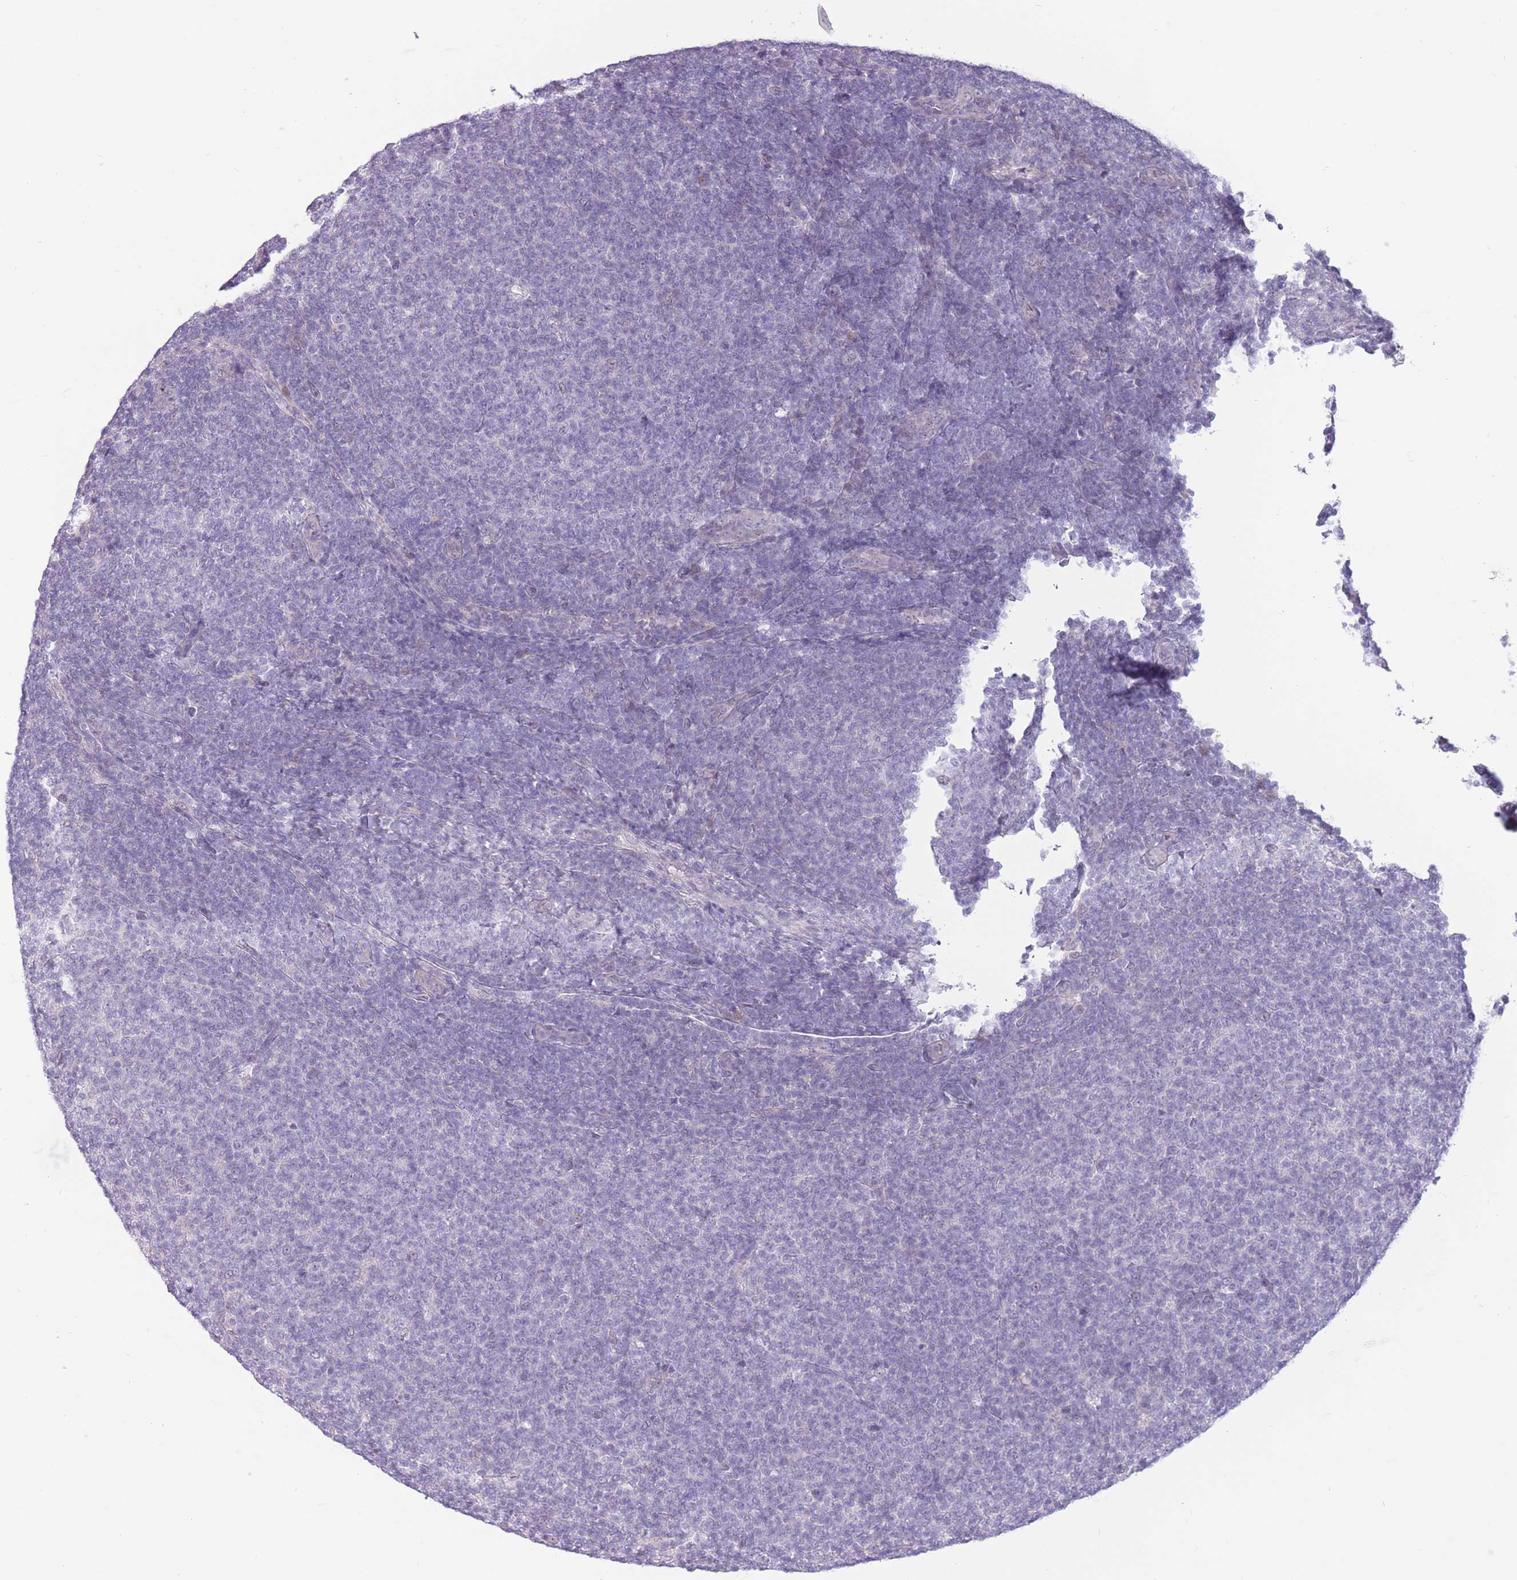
{"staining": {"intensity": "negative", "quantity": "none", "location": "none"}, "tissue": "lymphoma", "cell_type": "Tumor cells", "image_type": "cancer", "snomed": [{"axis": "morphology", "description": "Malignant lymphoma, non-Hodgkin's type, Low grade"}, {"axis": "topography", "description": "Lymph node"}], "caption": "The photomicrograph displays no staining of tumor cells in lymphoma.", "gene": "WDR70", "patient": {"sex": "male", "age": 66}}